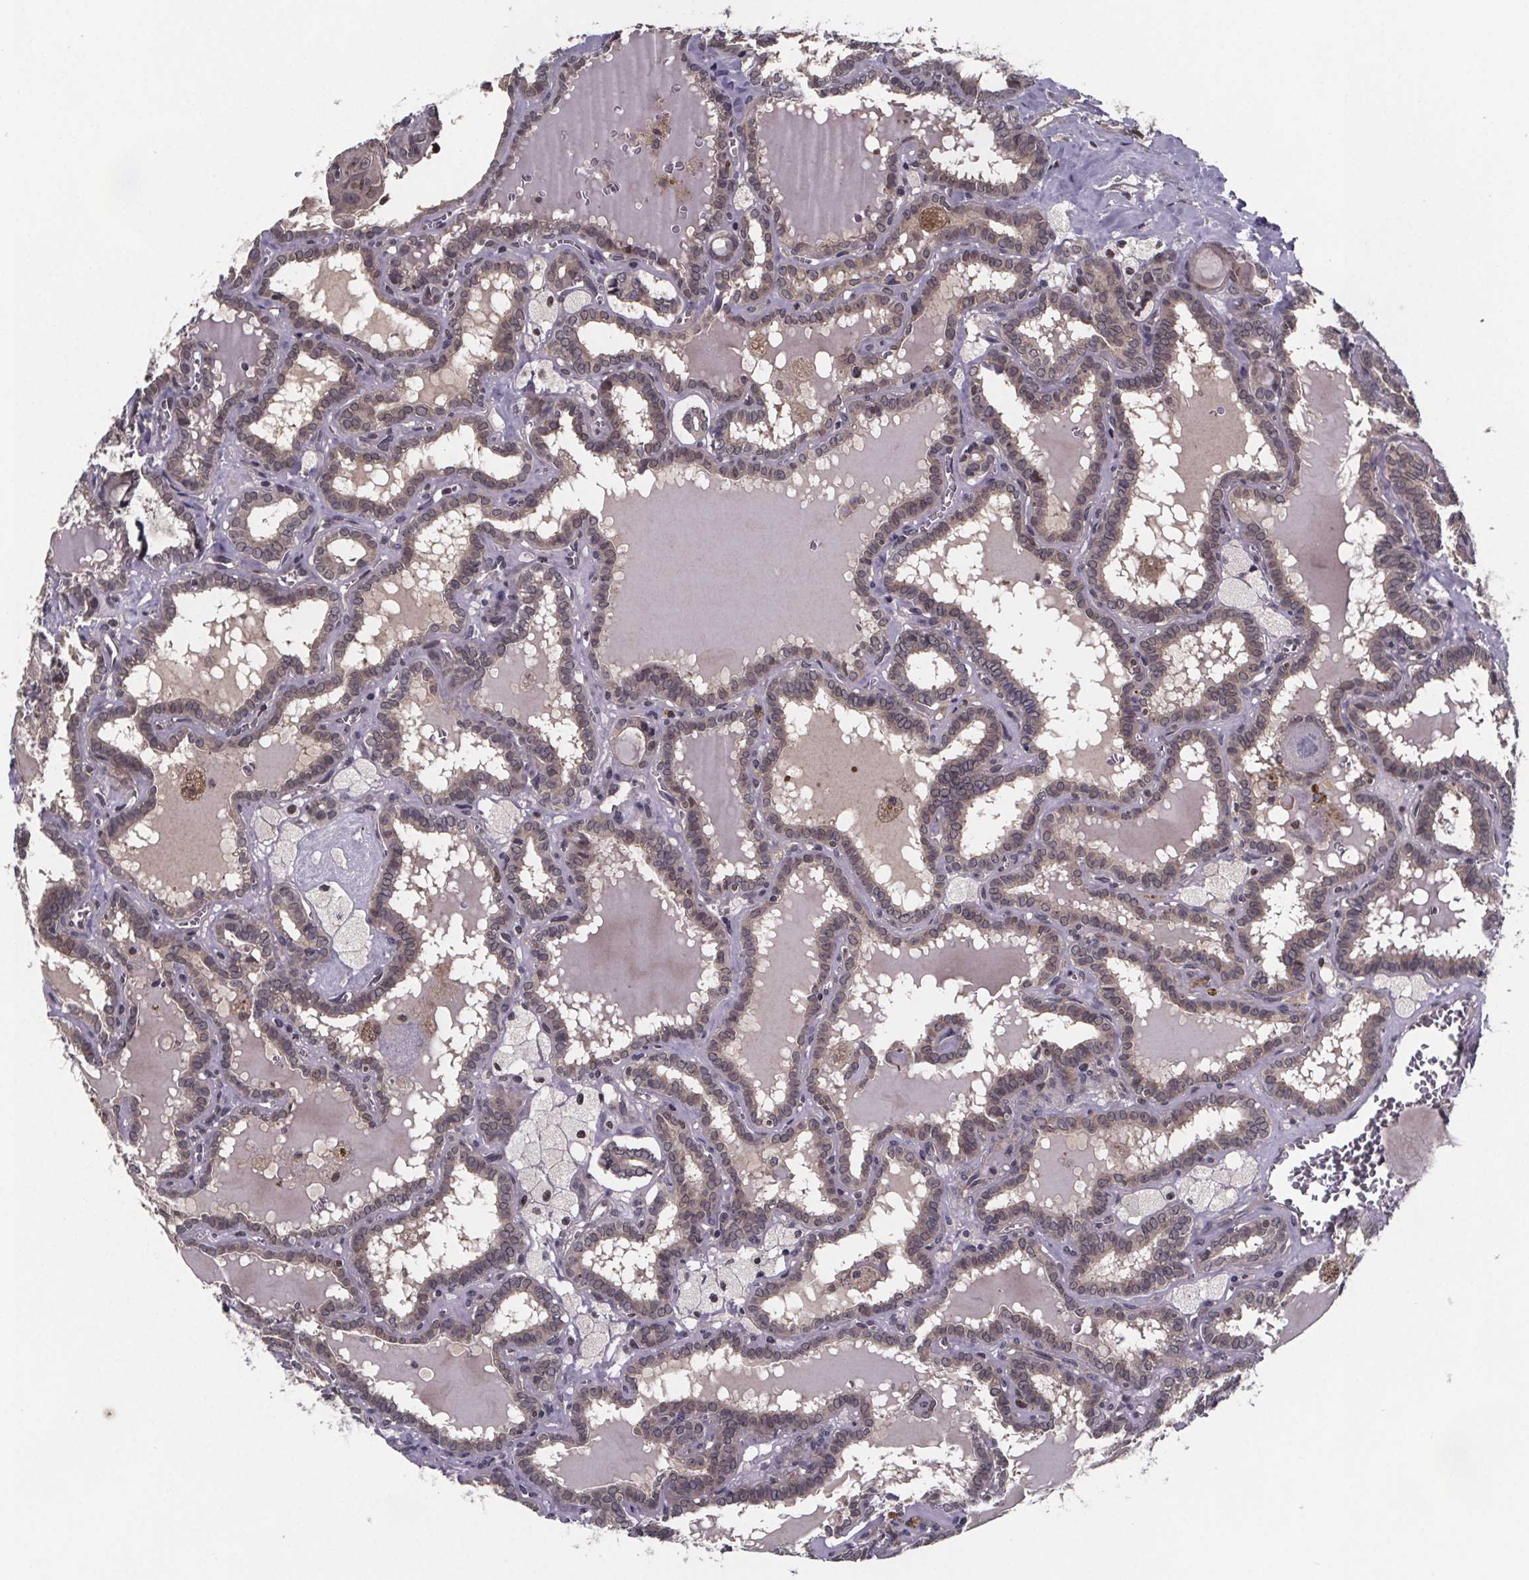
{"staining": {"intensity": "weak", "quantity": "<25%", "location": "cytoplasmic/membranous"}, "tissue": "thyroid cancer", "cell_type": "Tumor cells", "image_type": "cancer", "snomed": [{"axis": "morphology", "description": "Papillary adenocarcinoma, NOS"}, {"axis": "topography", "description": "Thyroid gland"}], "caption": "A photomicrograph of thyroid papillary adenocarcinoma stained for a protein shows no brown staining in tumor cells.", "gene": "FN3KRP", "patient": {"sex": "female", "age": 39}}